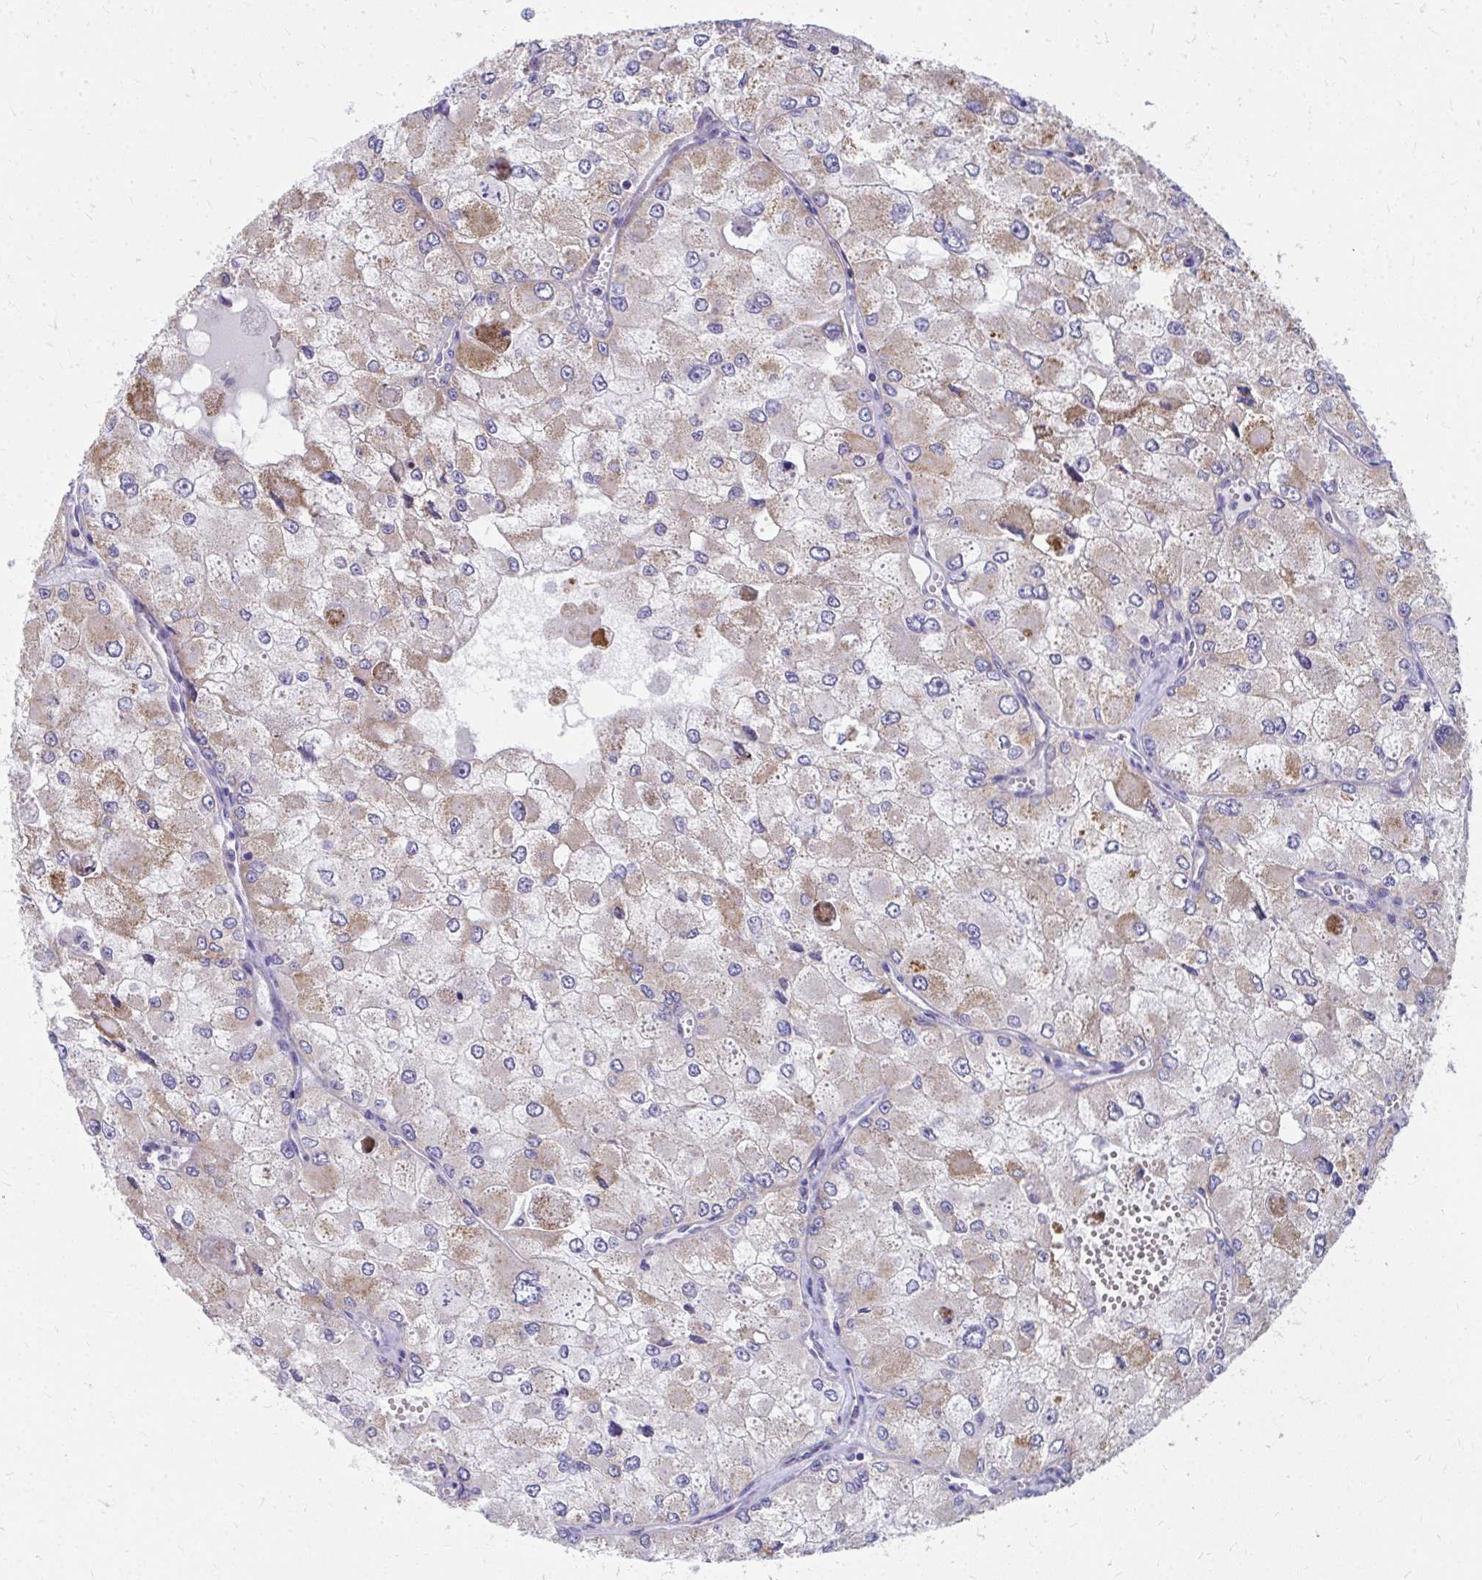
{"staining": {"intensity": "moderate", "quantity": "25%-75%", "location": "cytoplasmic/membranous"}, "tissue": "renal cancer", "cell_type": "Tumor cells", "image_type": "cancer", "snomed": [{"axis": "morphology", "description": "Adenocarcinoma, NOS"}, {"axis": "topography", "description": "Kidney"}], "caption": "Immunohistochemical staining of renal adenocarcinoma displays medium levels of moderate cytoplasmic/membranous protein expression in approximately 25%-75% of tumor cells.", "gene": "IL37", "patient": {"sex": "female", "age": 70}}